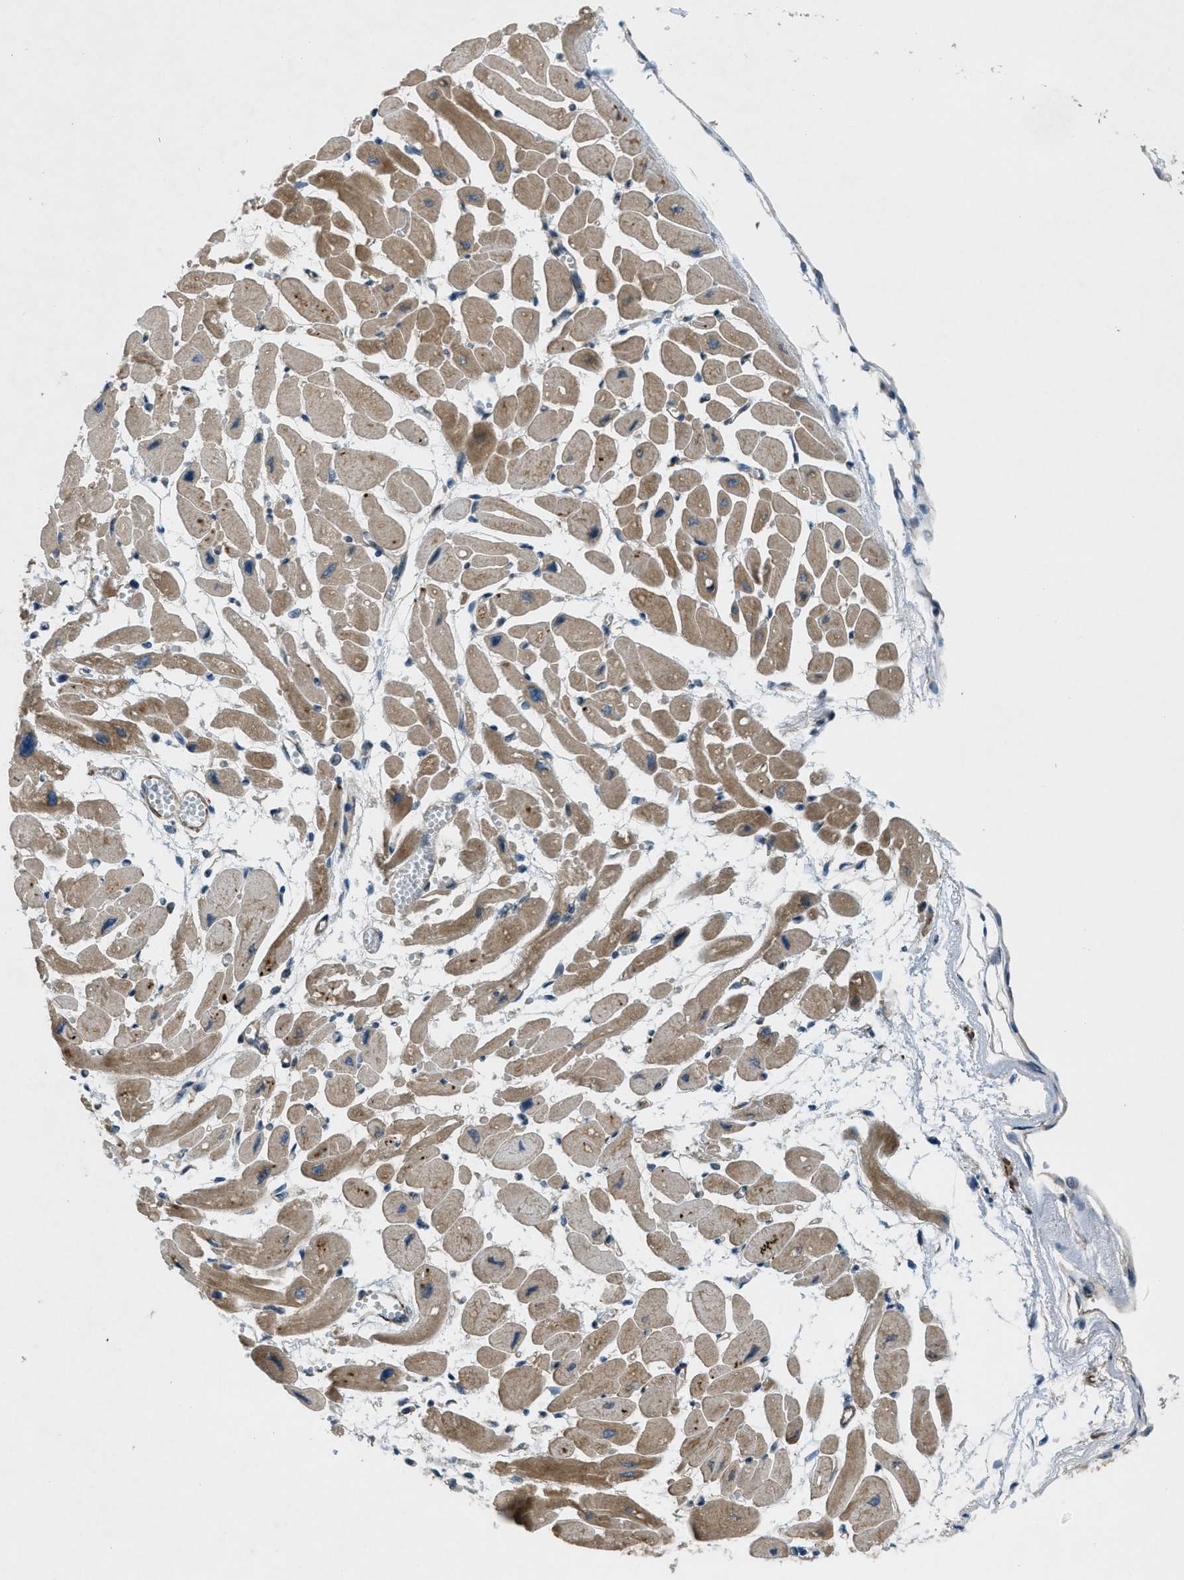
{"staining": {"intensity": "moderate", "quantity": ">75%", "location": "cytoplasmic/membranous"}, "tissue": "heart muscle", "cell_type": "Cardiomyocytes", "image_type": "normal", "snomed": [{"axis": "morphology", "description": "Normal tissue, NOS"}, {"axis": "topography", "description": "Heart"}], "caption": "Protein expression analysis of benign human heart muscle reveals moderate cytoplasmic/membranous staining in approximately >75% of cardiomyocytes.", "gene": "VEZT", "patient": {"sex": "female", "age": 54}}